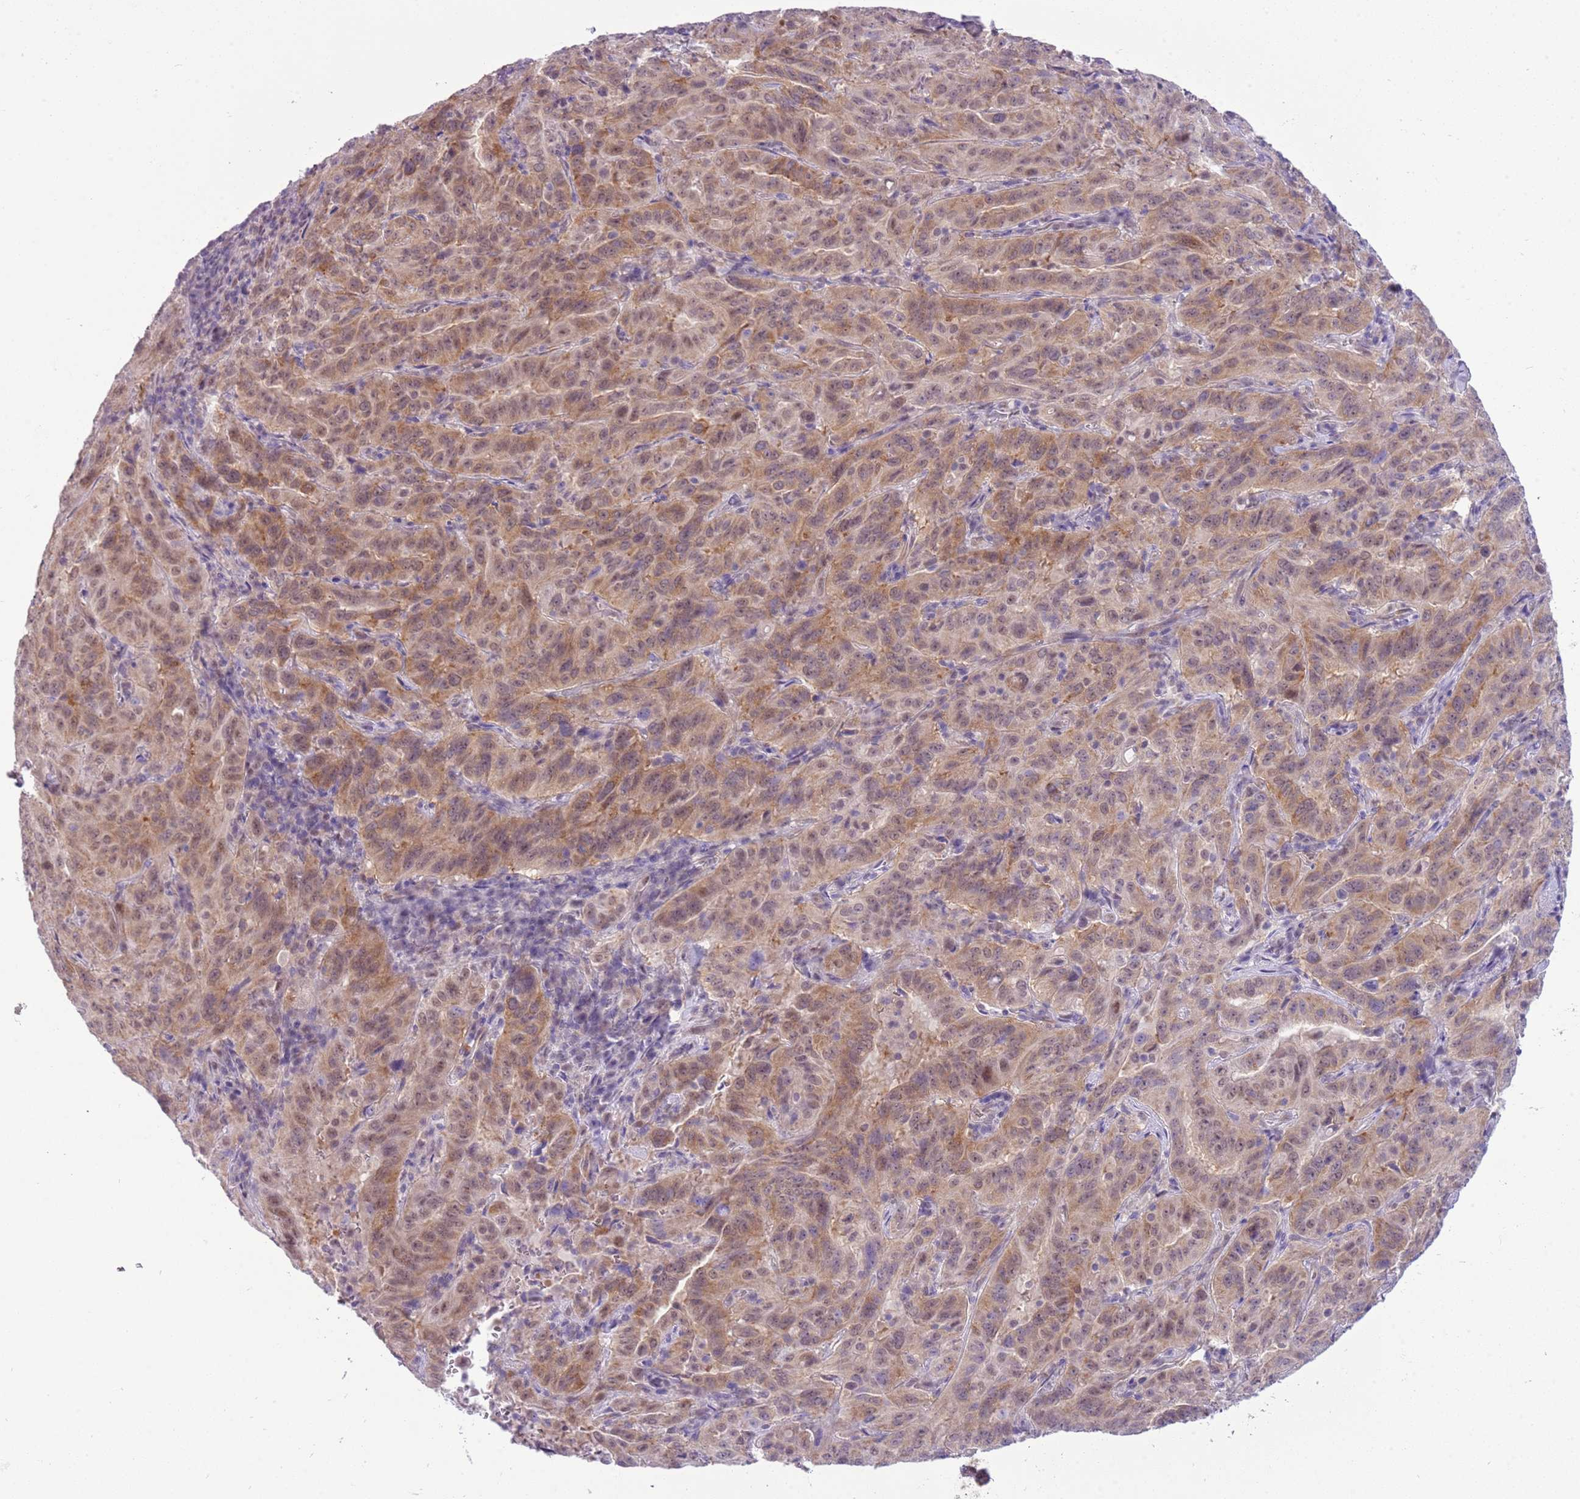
{"staining": {"intensity": "moderate", "quantity": ">75%", "location": "cytoplasmic/membranous,nuclear"}, "tissue": "pancreatic cancer", "cell_type": "Tumor cells", "image_type": "cancer", "snomed": [{"axis": "morphology", "description": "Adenocarcinoma, NOS"}, {"axis": "topography", "description": "Pancreas"}], "caption": "The immunohistochemical stain highlights moderate cytoplasmic/membranous and nuclear positivity in tumor cells of pancreatic cancer (adenocarcinoma) tissue.", "gene": "FAM120C", "patient": {"sex": "male", "age": 63}}